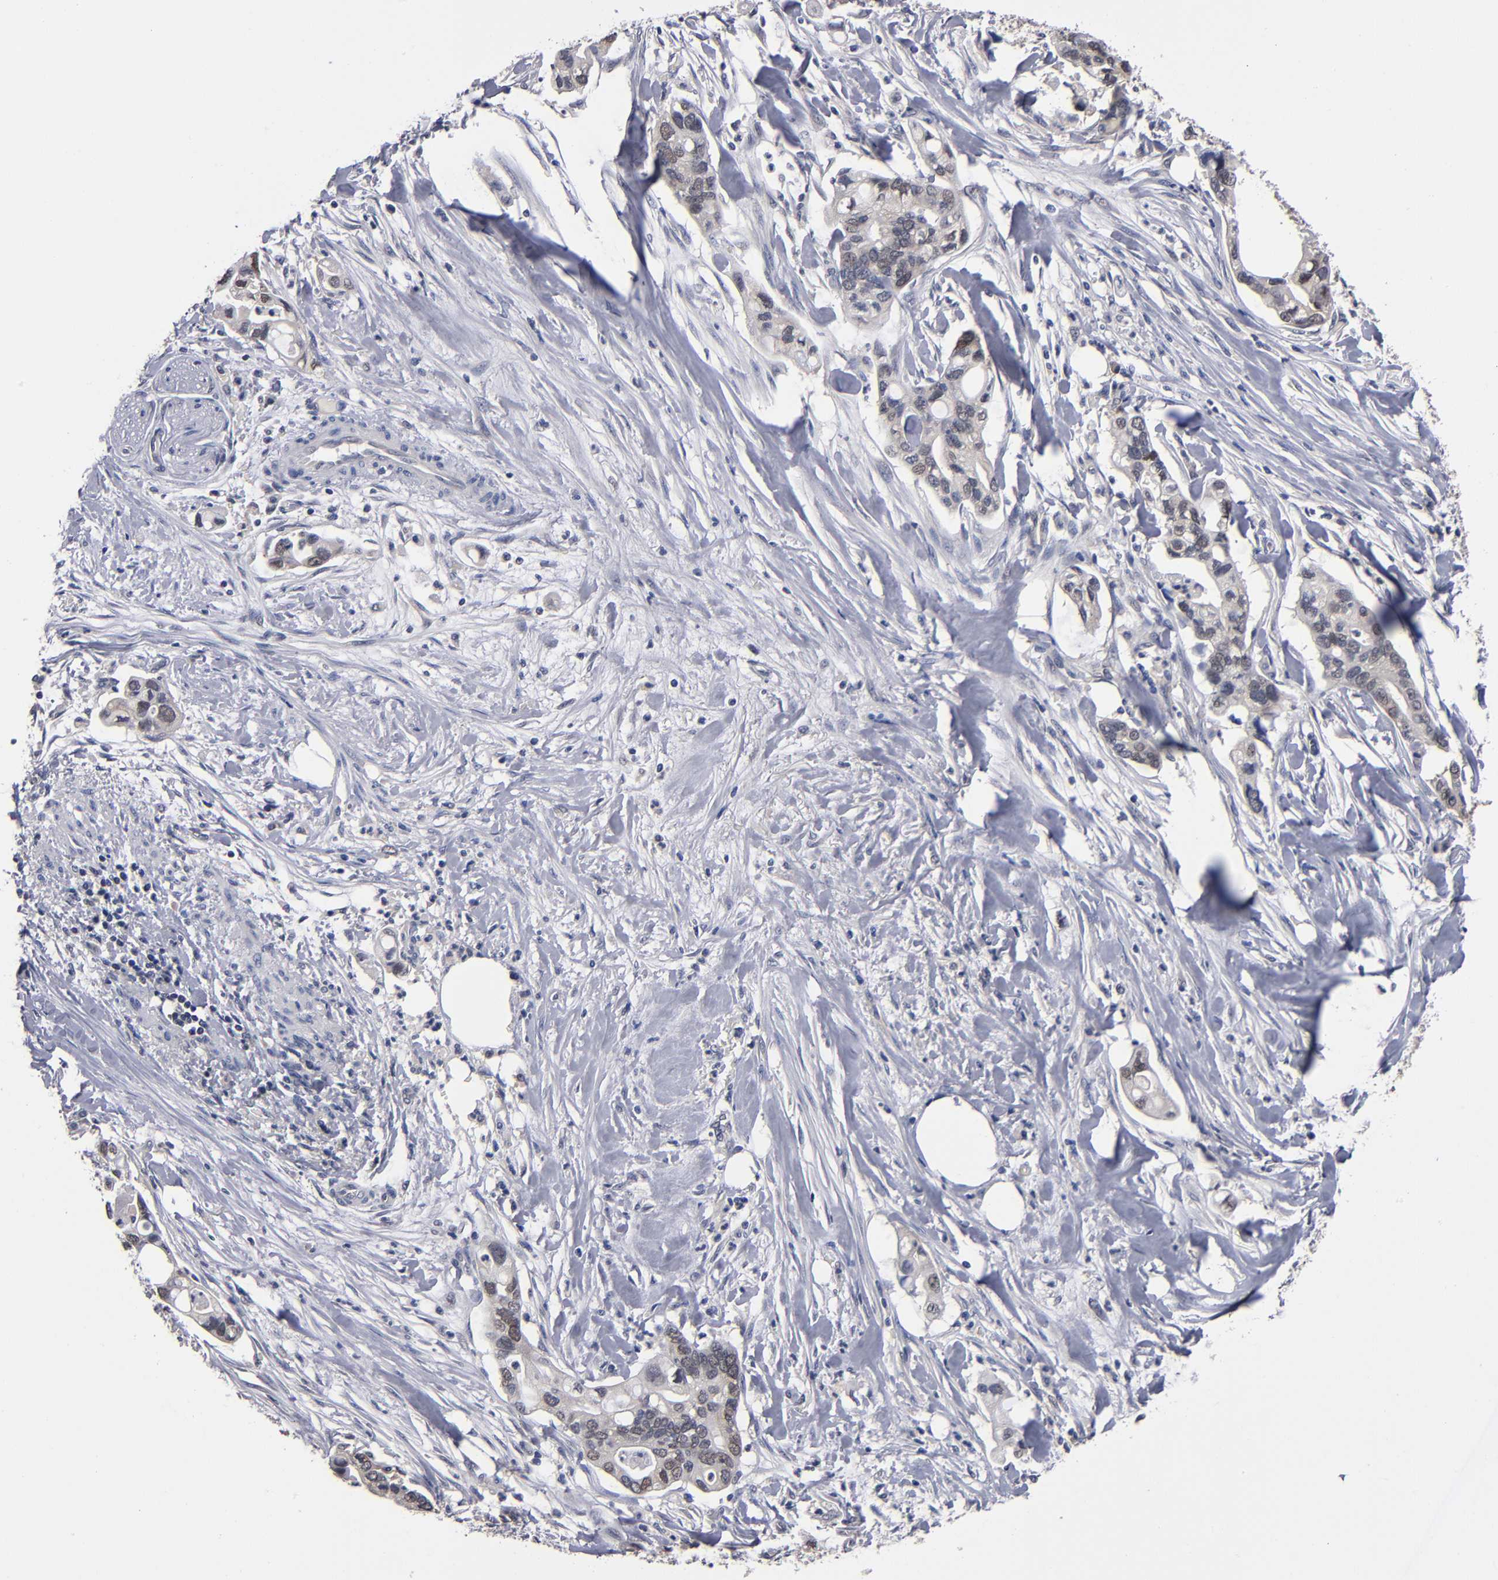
{"staining": {"intensity": "weak", "quantity": "25%-75%", "location": "cytoplasmic/membranous"}, "tissue": "pancreatic cancer", "cell_type": "Tumor cells", "image_type": "cancer", "snomed": [{"axis": "morphology", "description": "Adenocarcinoma, NOS"}, {"axis": "topography", "description": "Pancreas"}], "caption": "Immunohistochemical staining of human pancreatic cancer displays weak cytoplasmic/membranous protein staining in about 25%-75% of tumor cells.", "gene": "ALG13", "patient": {"sex": "male", "age": 70}}